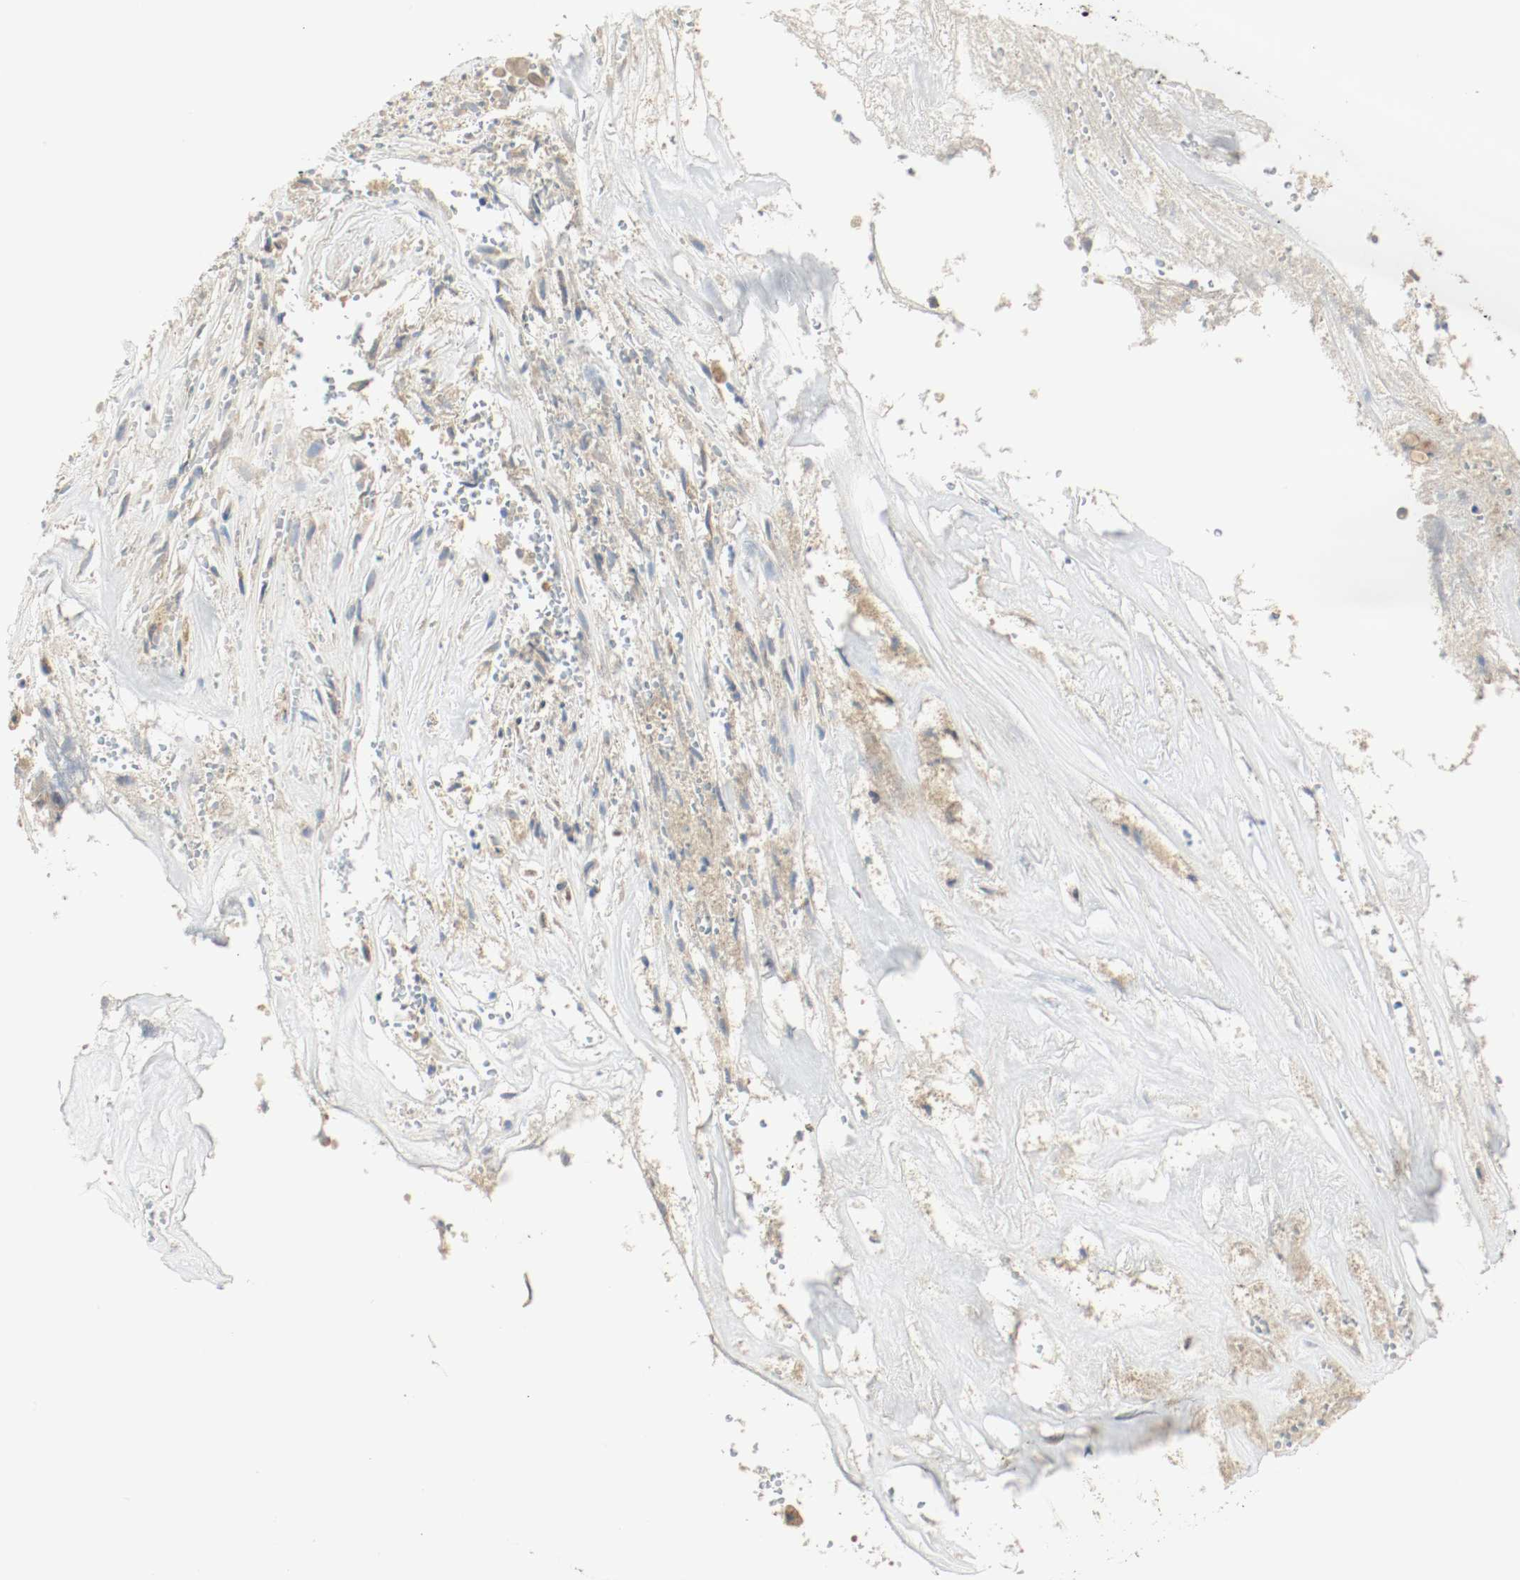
{"staining": {"intensity": "weak", "quantity": ">75%", "location": "cytoplasmic/membranous"}, "tissue": "liver cancer", "cell_type": "Tumor cells", "image_type": "cancer", "snomed": [{"axis": "morphology", "description": "Cholangiocarcinoma"}, {"axis": "topography", "description": "Liver"}], "caption": "Liver cholangiocarcinoma was stained to show a protein in brown. There is low levels of weak cytoplasmic/membranous positivity in approximately >75% of tumor cells. (Brightfield microscopy of DAB IHC at high magnification).", "gene": "MELTF", "patient": {"sex": "female", "age": 70}}